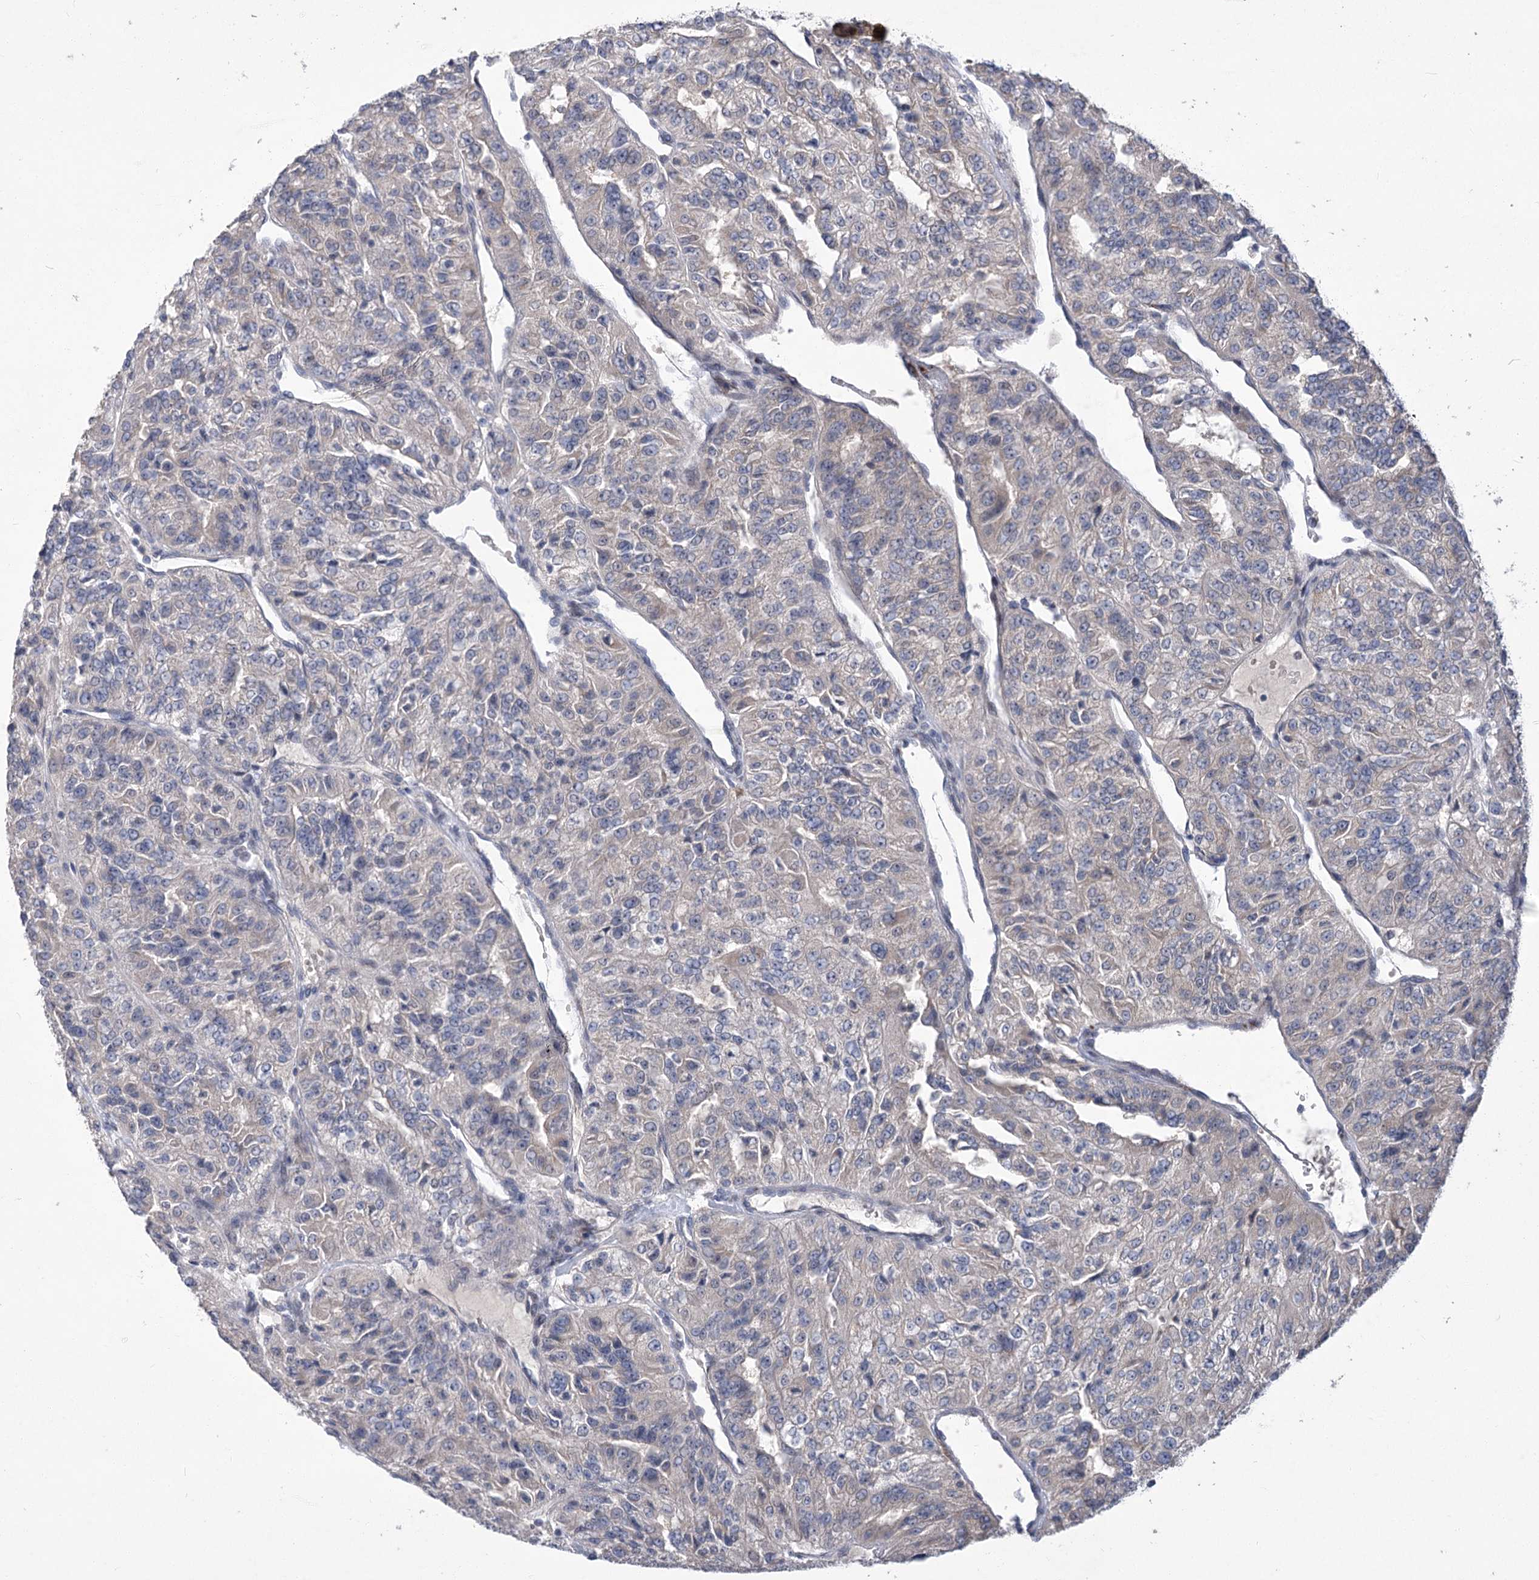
{"staining": {"intensity": "negative", "quantity": "none", "location": "none"}, "tissue": "renal cancer", "cell_type": "Tumor cells", "image_type": "cancer", "snomed": [{"axis": "morphology", "description": "Adenocarcinoma, NOS"}, {"axis": "topography", "description": "Kidney"}], "caption": "A micrograph of human renal cancer (adenocarcinoma) is negative for staining in tumor cells.", "gene": "GCNT4", "patient": {"sex": "female", "age": 63}}